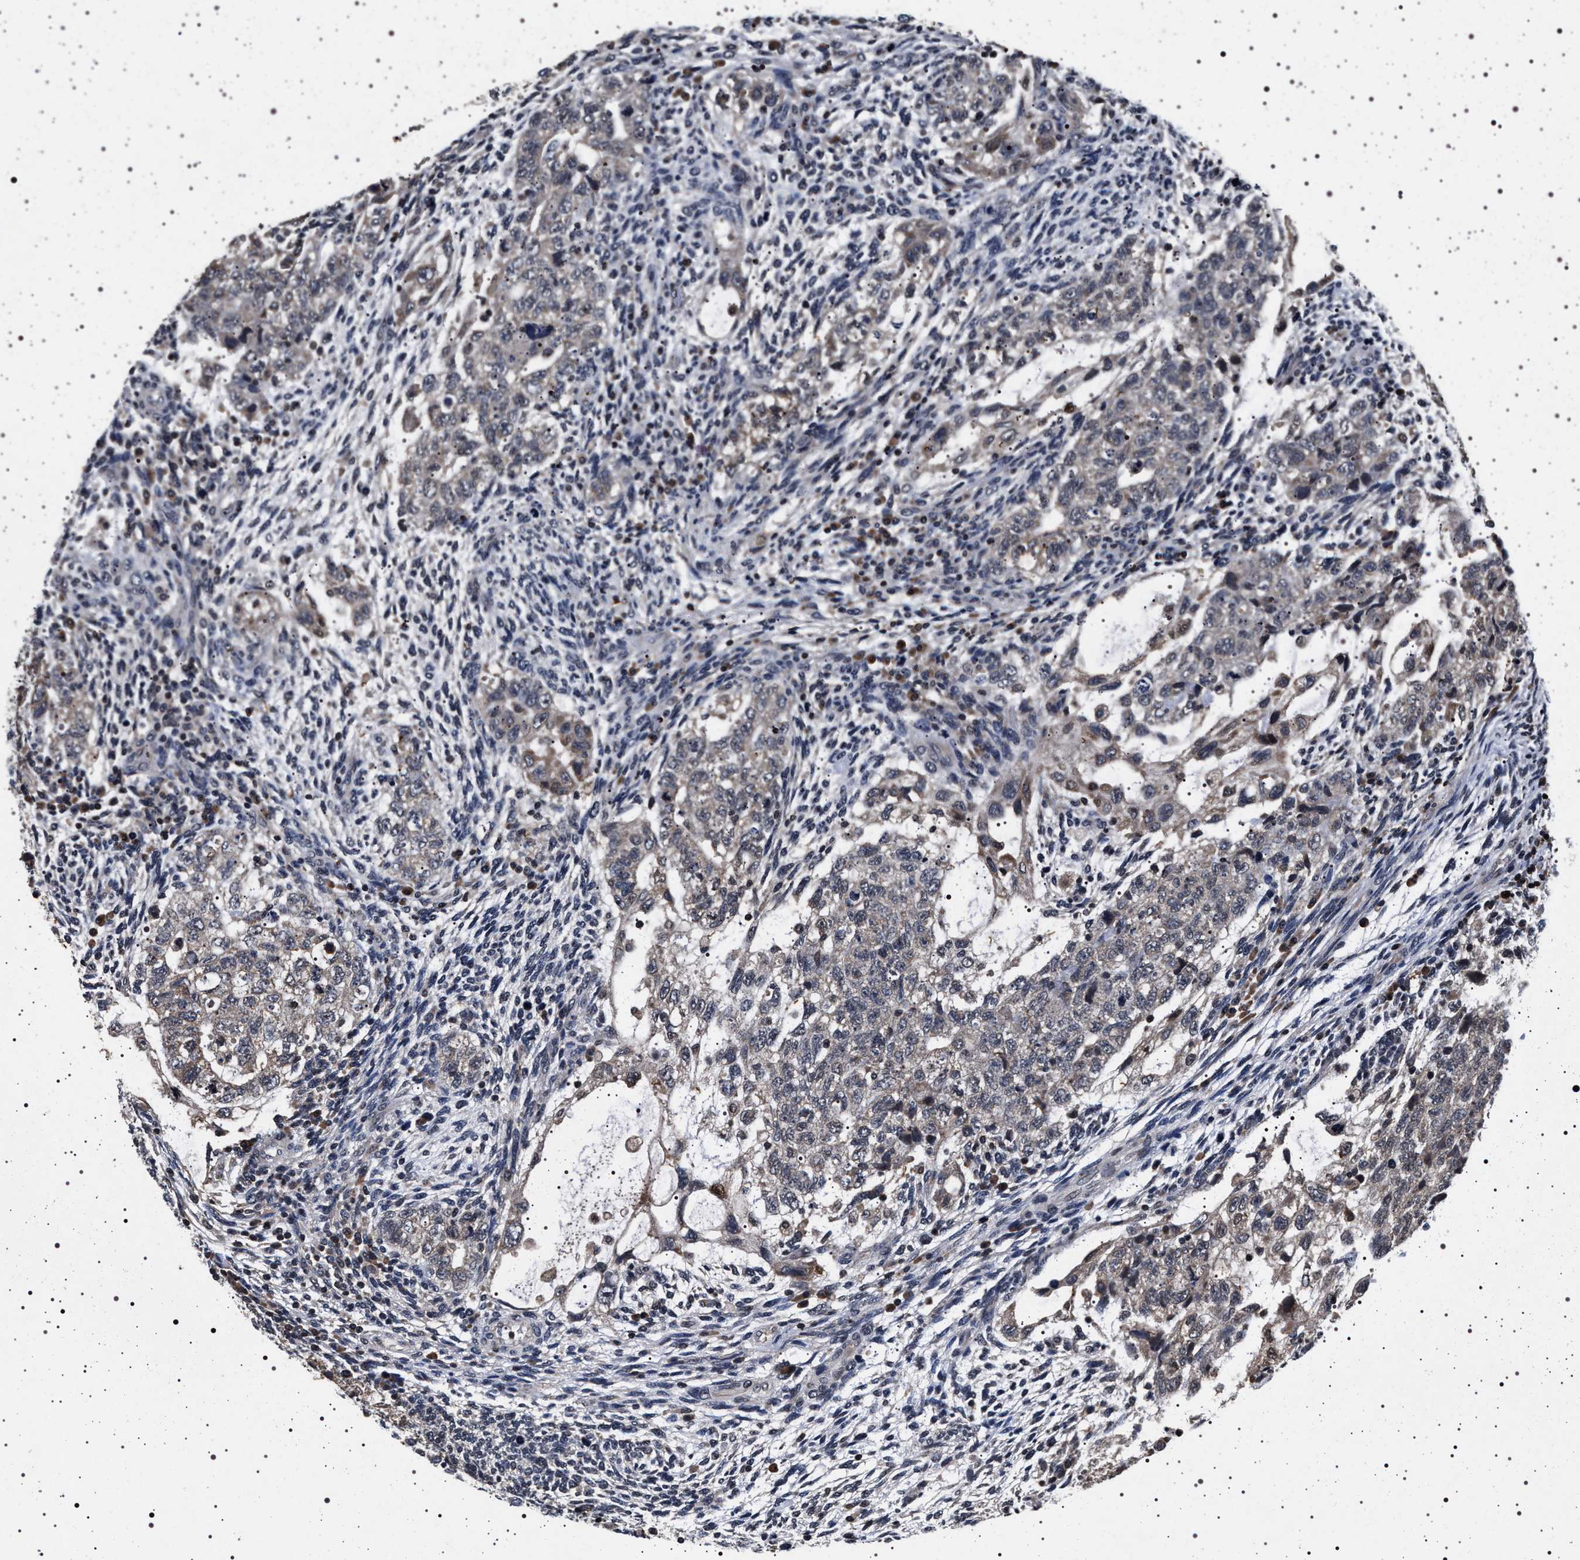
{"staining": {"intensity": "negative", "quantity": "none", "location": "none"}, "tissue": "testis cancer", "cell_type": "Tumor cells", "image_type": "cancer", "snomed": [{"axis": "morphology", "description": "Normal tissue, NOS"}, {"axis": "morphology", "description": "Carcinoma, Embryonal, NOS"}, {"axis": "topography", "description": "Testis"}], "caption": "Embryonal carcinoma (testis) stained for a protein using immunohistochemistry displays no expression tumor cells.", "gene": "CDKN1B", "patient": {"sex": "male", "age": 36}}